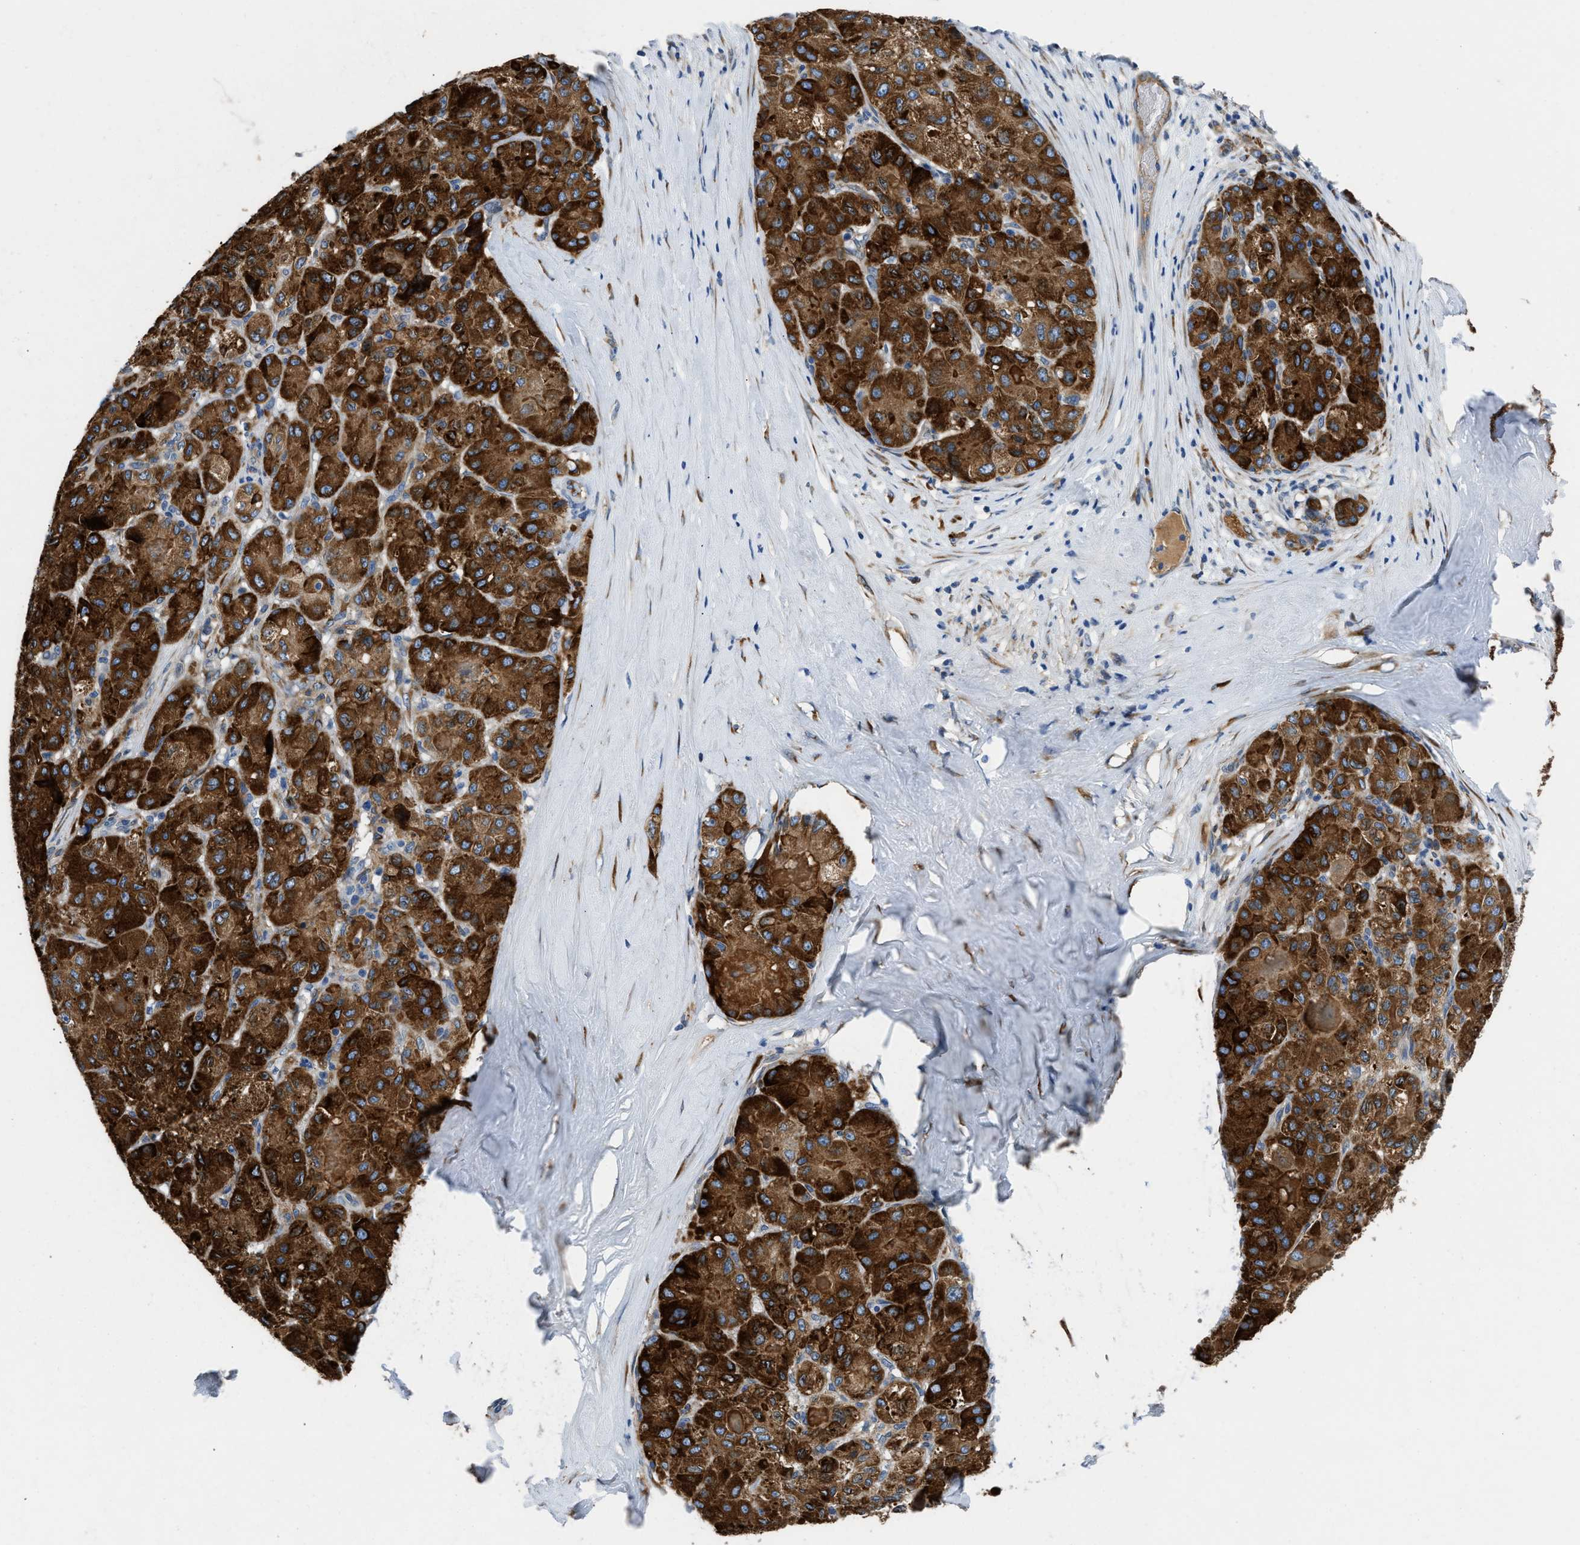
{"staining": {"intensity": "strong", "quantity": ">75%", "location": "cytoplasmic/membranous"}, "tissue": "liver cancer", "cell_type": "Tumor cells", "image_type": "cancer", "snomed": [{"axis": "morphology", "description": "Carcinoma, Hepatocellular, NOS"}, {"axis": "topography", "description": "Liver"}], "caption": "Protein staining demonstrates strong cytoplasmic/membranous staining in approximately >75% of tumor cells in liver cancer.", "gene": "GGCX", "patient": {"sex": "male", "age": 80}}